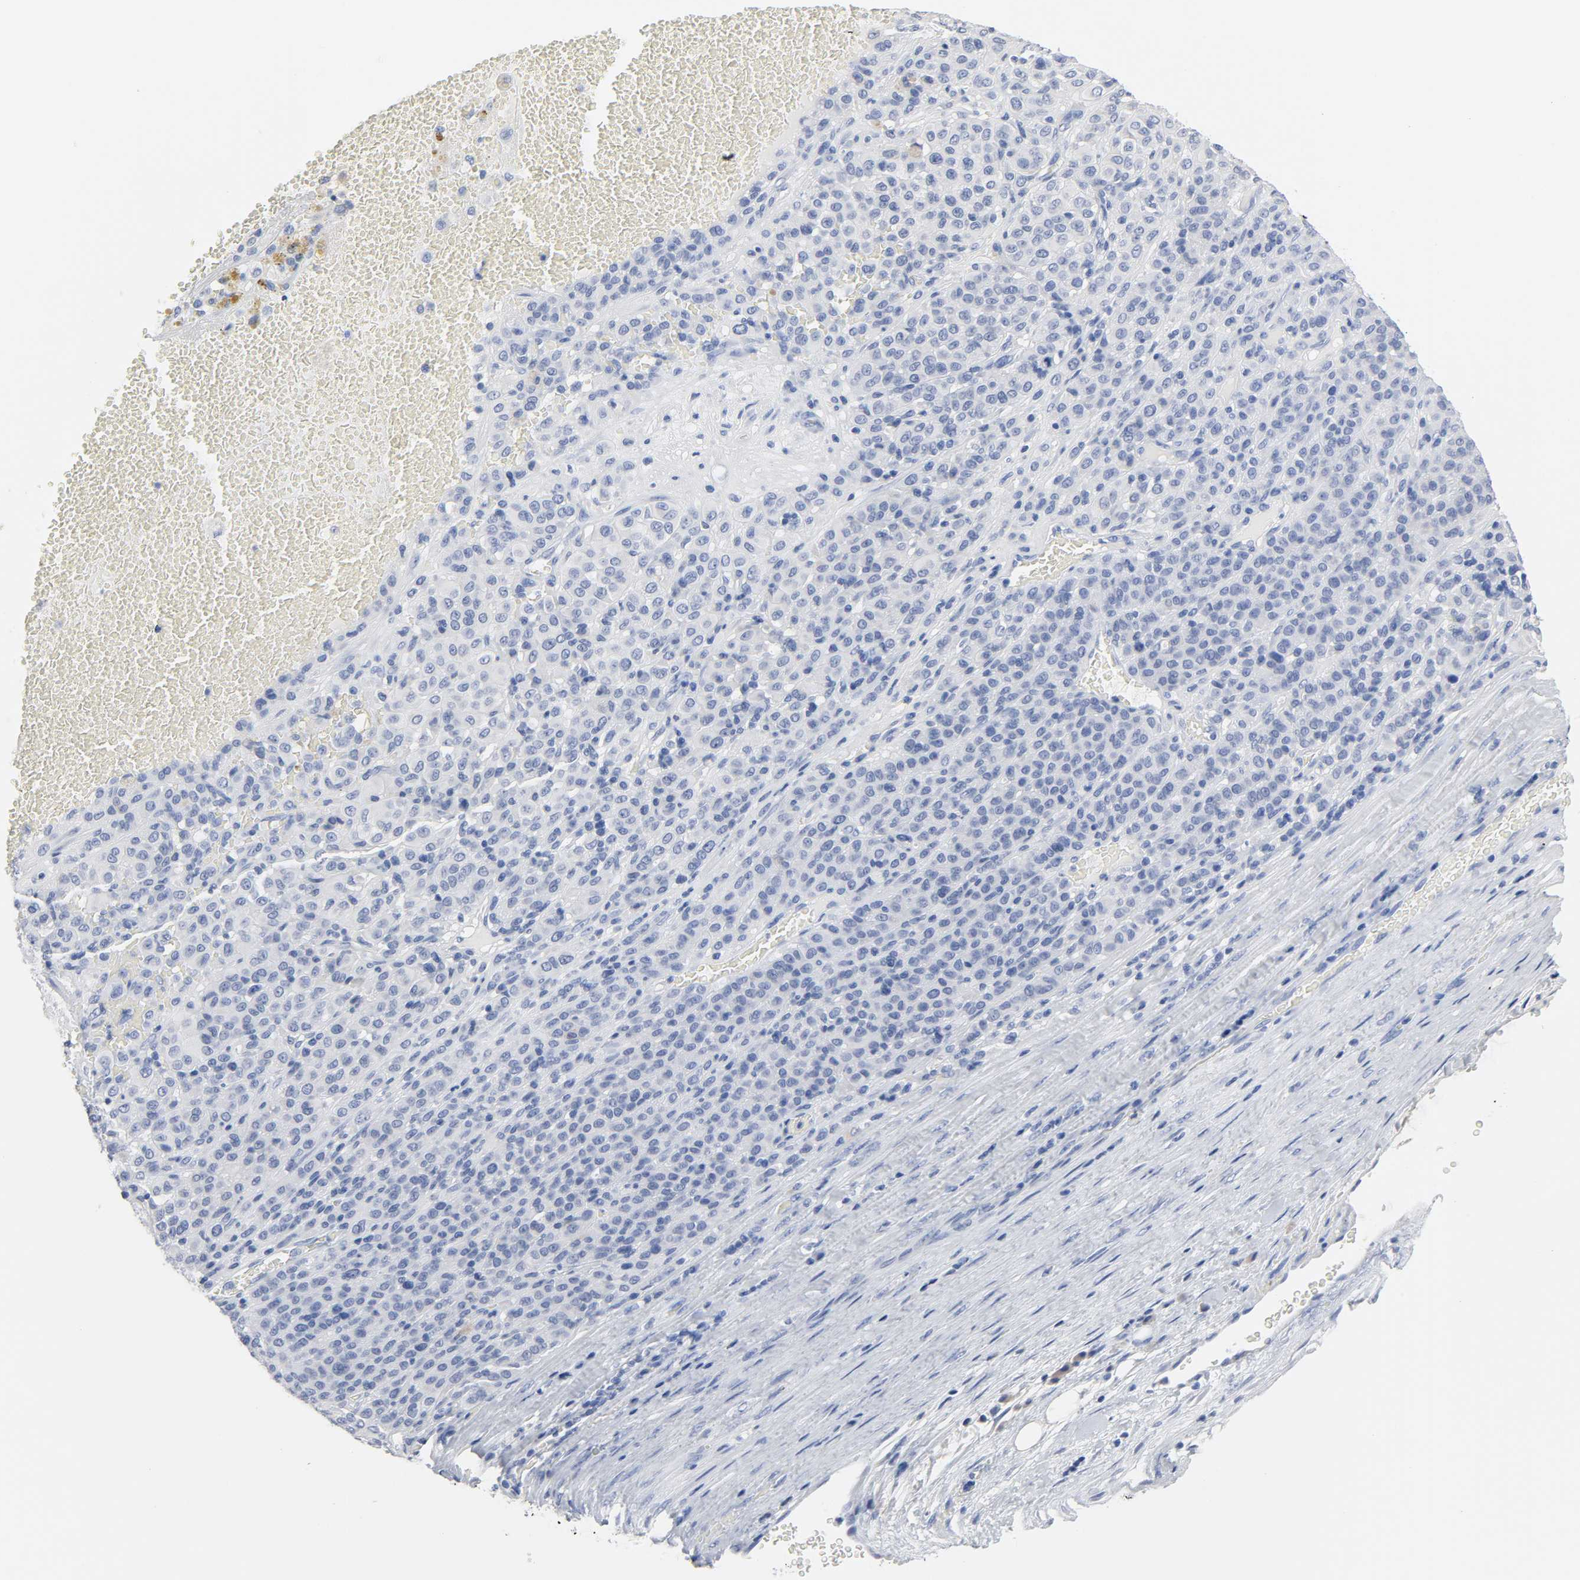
{"staining": {"intensity": "negative", "quantity": "none", "location": "none"}, "tissue": "melanoma", "cell_type": "Tumor cells", "image_type": "cancer", "snomed": [{"axis": "morphology", "description": "Malignant melanoma, Metastatic site"}, {"axis": "topography", "description": "Pancreas"}], "caption": "DAB (3,3'-diaminobenzidine) immunohistochemical staining of human melanoma shows no significant positivity in tumor cells. The staining is performed using DAB brown chromogen with nuclei counter-stained in using hematoxylin.", "gene": "ACP3", "patient": {"sex": "female", "age": 30}}